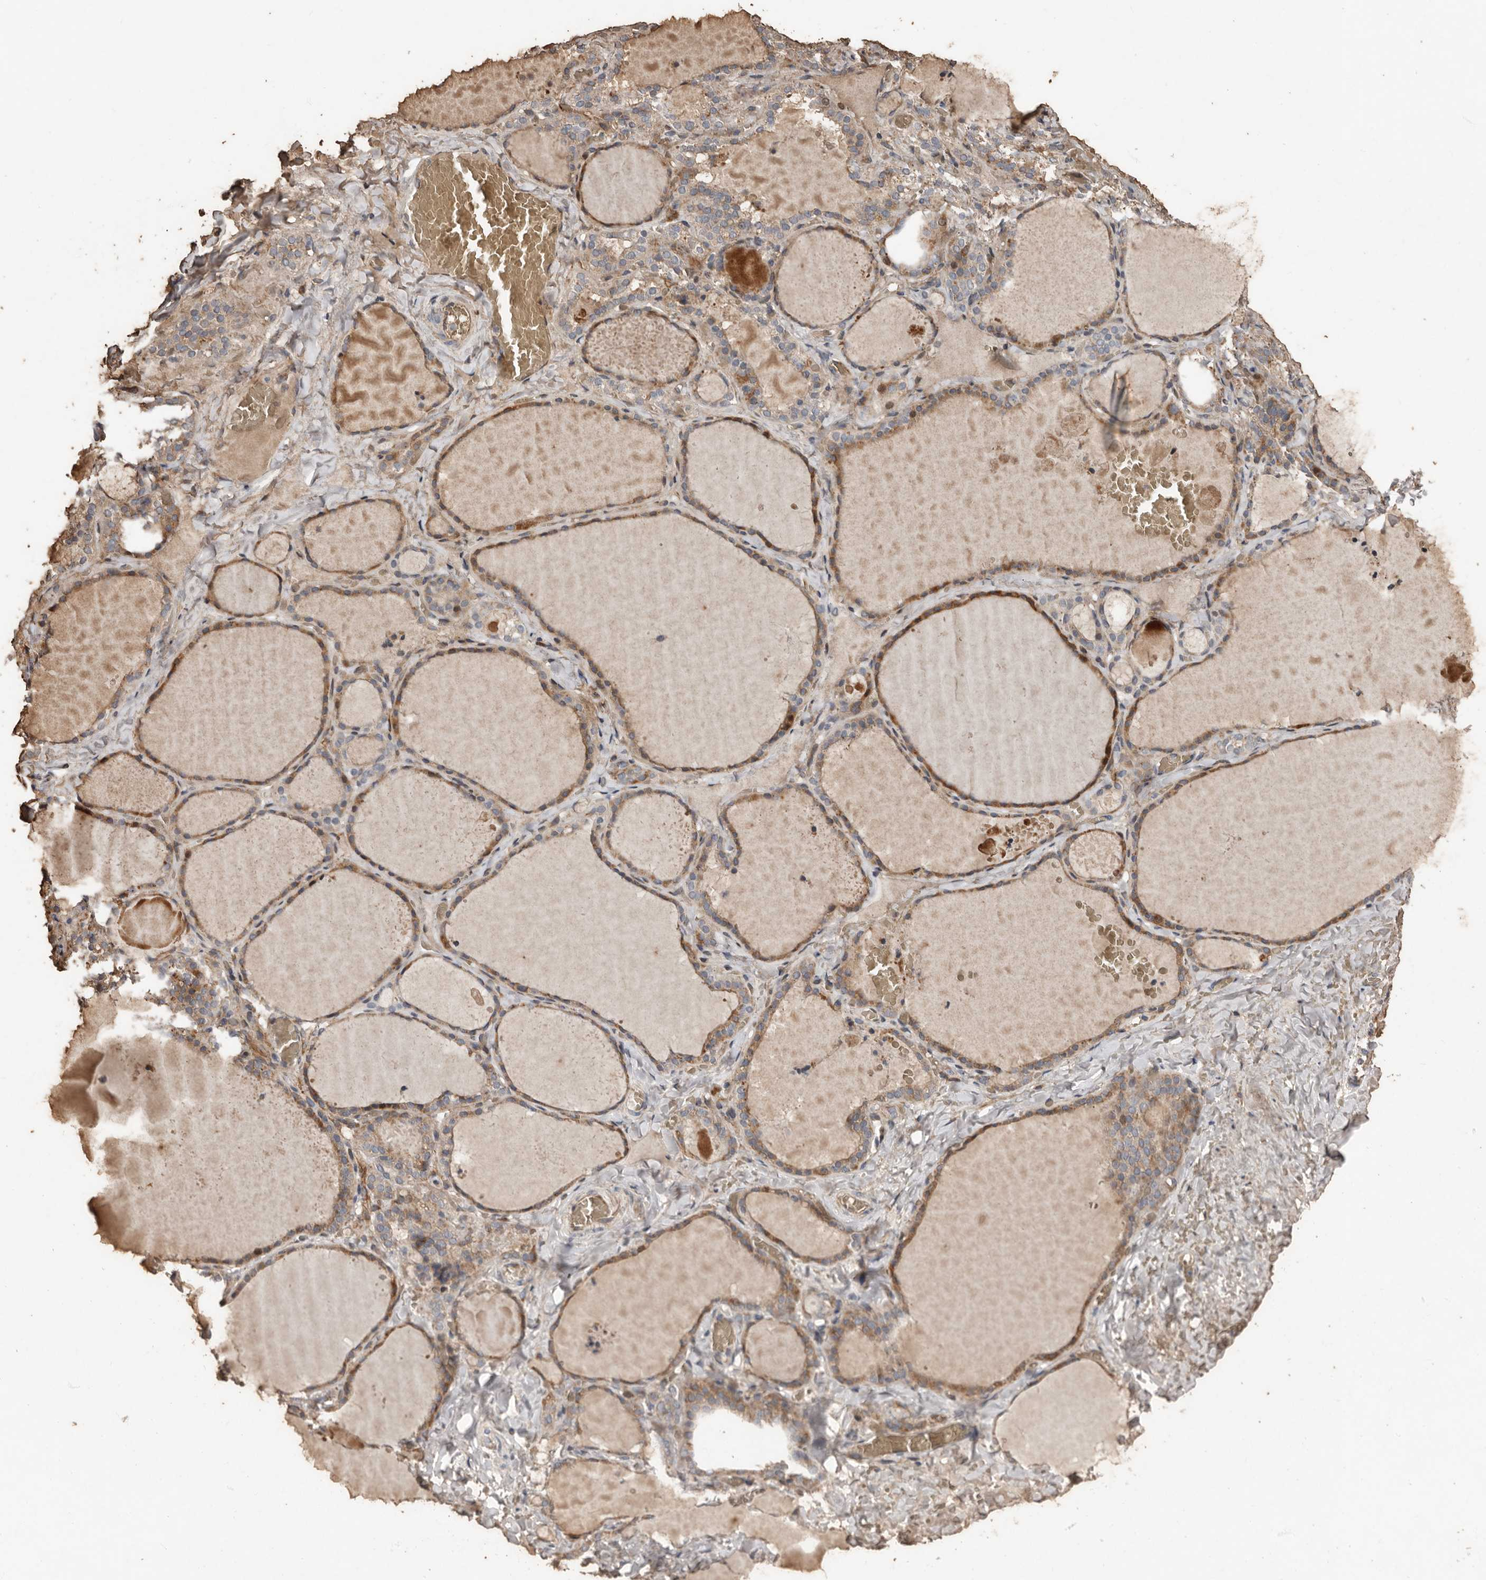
{"staining": {"intensity": "moderate", "quantity": ">75%", "location": "cytoplasmic/membranous"}, "tissue": "thyroid gland", "cell_type": "Glandular cells", "image_type": "normal", "snomed": [{"axis": "morphology", "description": "Normal tissue, NOS"}, {"axis": "topography", "description": "Thyroid gland"}], "caption": "The immunohistochemical stain highlights moderate cytoplasmic/membranous staining in glandular cells of benign thyroid gland. (brown staining indicates protein expression, while blue staining denotes nuclei).", "gene": "RANBP17", "patient": {"sex": "female", "age": 22}}